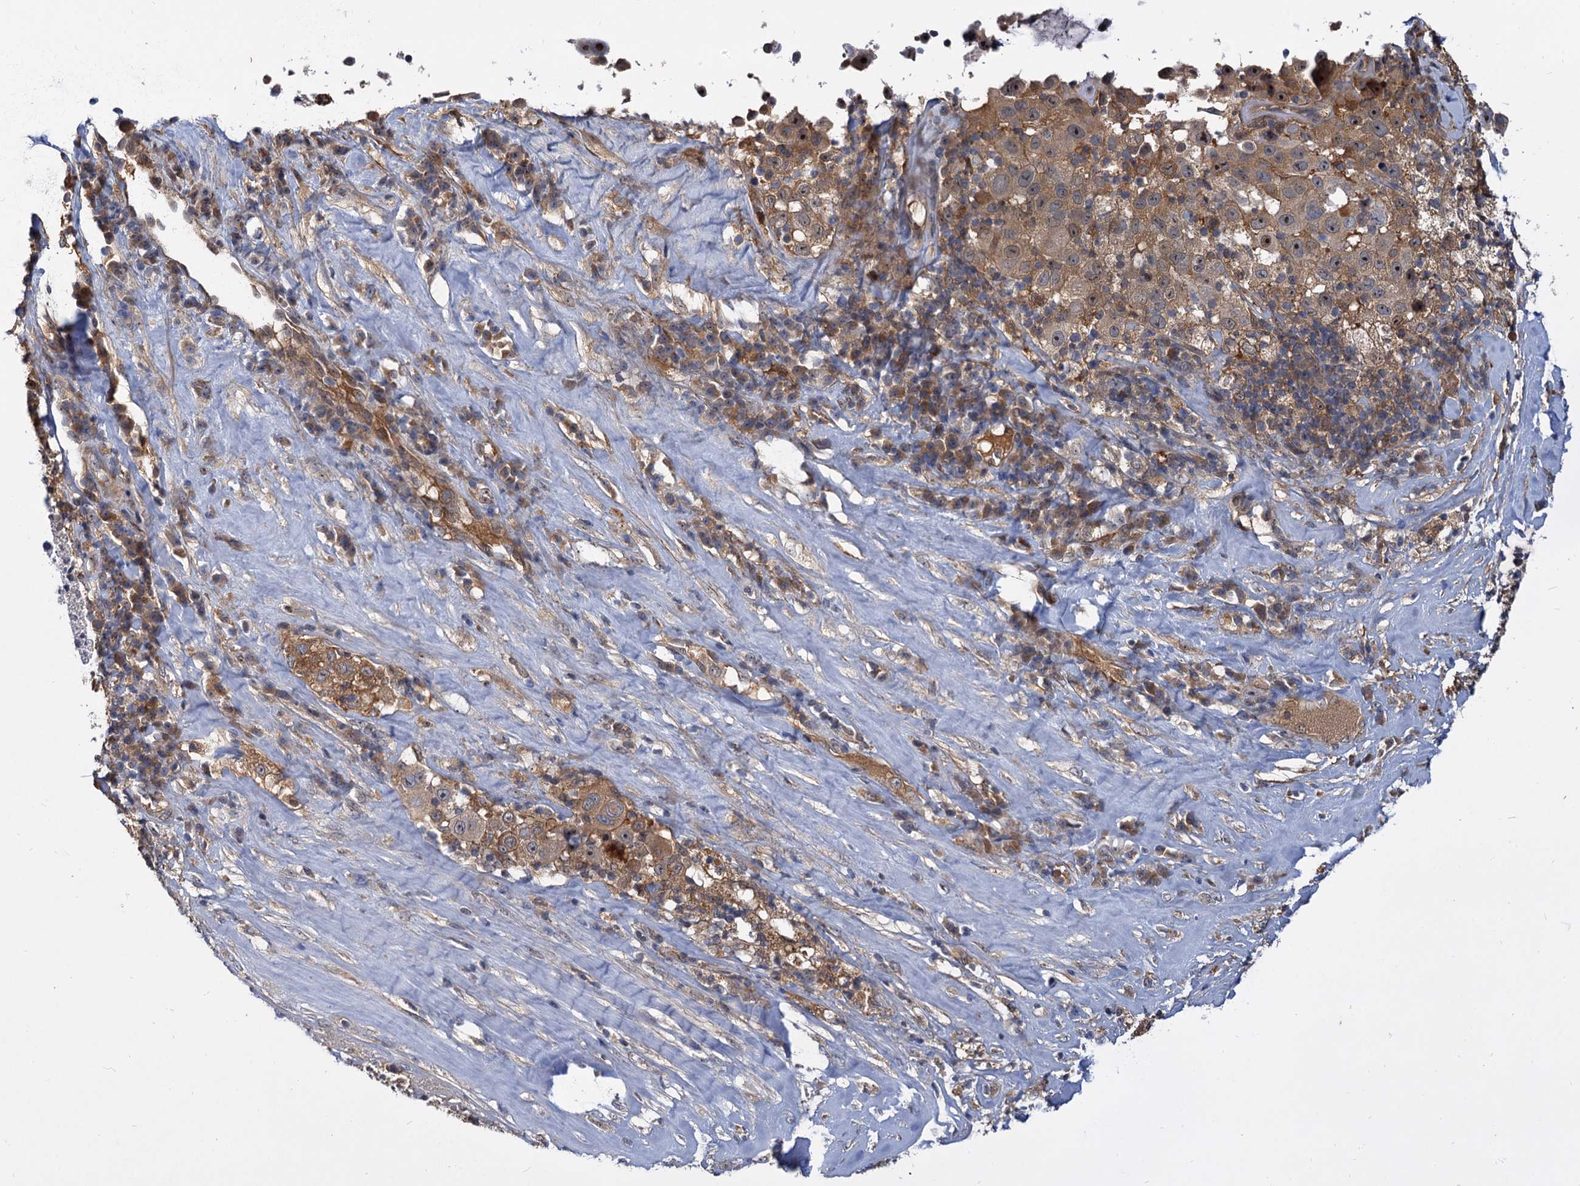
{"staining": {"intensity": "moderate", "quantity": "25%-75%", "location": "cytoplasmic/membranous,nuclear"}, "tissue": "melanoma", "cell_type": "Tumor cells", "image_type": "cancer", "snomed": [{"axis": "morphology", "description": "Malignant melanoma, Metastatic site"}, {"axis": "topography", "description": "Lymph node"}], "caption": "Malignant melanoma (metastatic site) tissue demonstrates moderate cytoplasmic/membranous and nuclear expression in approximately 25%-75% of tumor cells Nuclei are stained in blue.", "gene": "SNX15", "patient": {"sex": "male", "age": 62}}